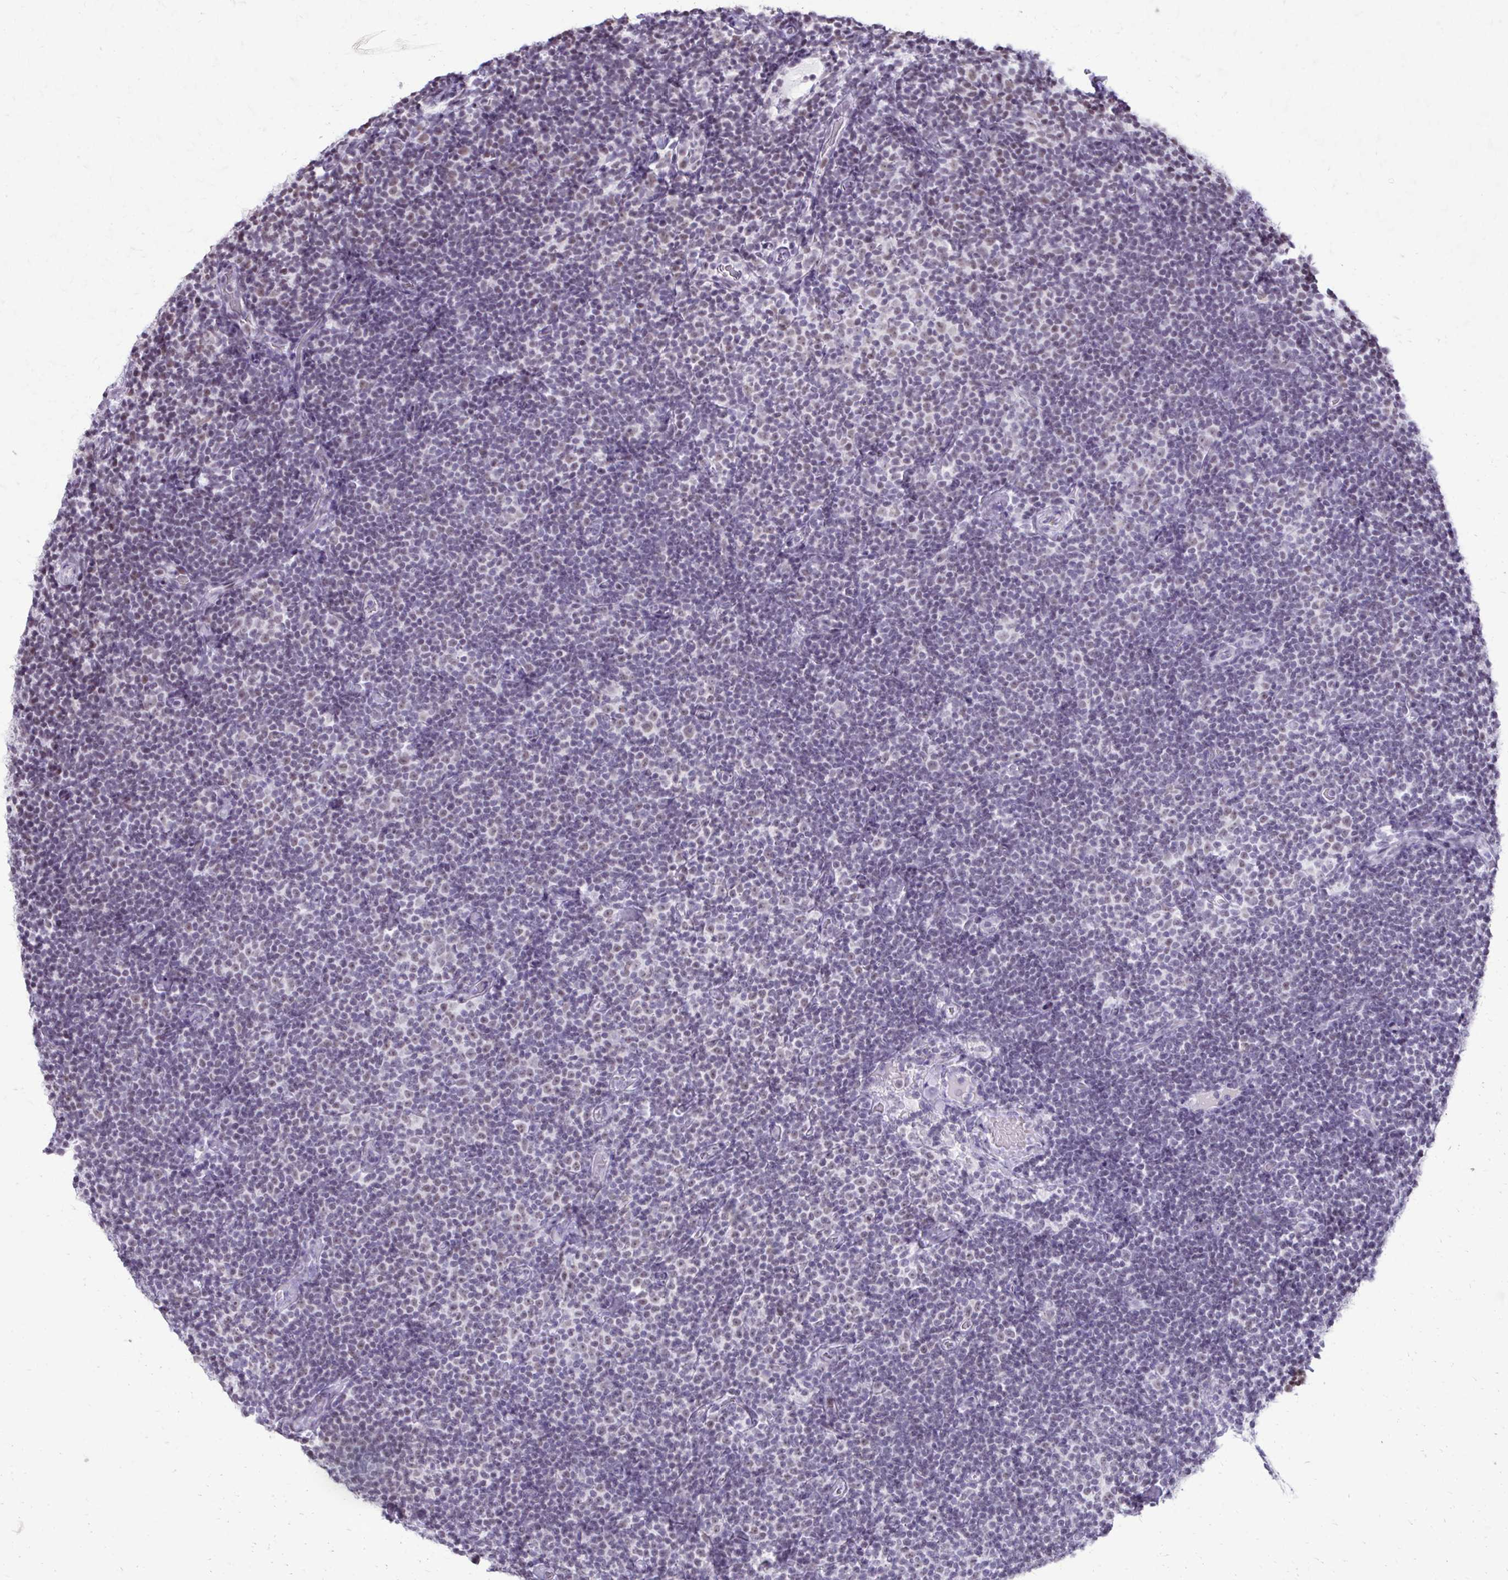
{"staining": {"intensity": "negative", "quantity": "none", "location": "none"}, "tissue": "lymphoma", "cell_type": "Tumor cells", "image_type": "cancer", "snomed": [{"axis": "morphology", "description": "Malignant lymphoma, non-Hodgkin's type, Low grade"}, {"axis": "topography", "description": "Lymph node"}], "caption": "Immunohistochemistry of human lymphoma demonstrates no staining in tumor cells.", "gene": "SS18", "patient": {"sex": "male", "age": 81}}